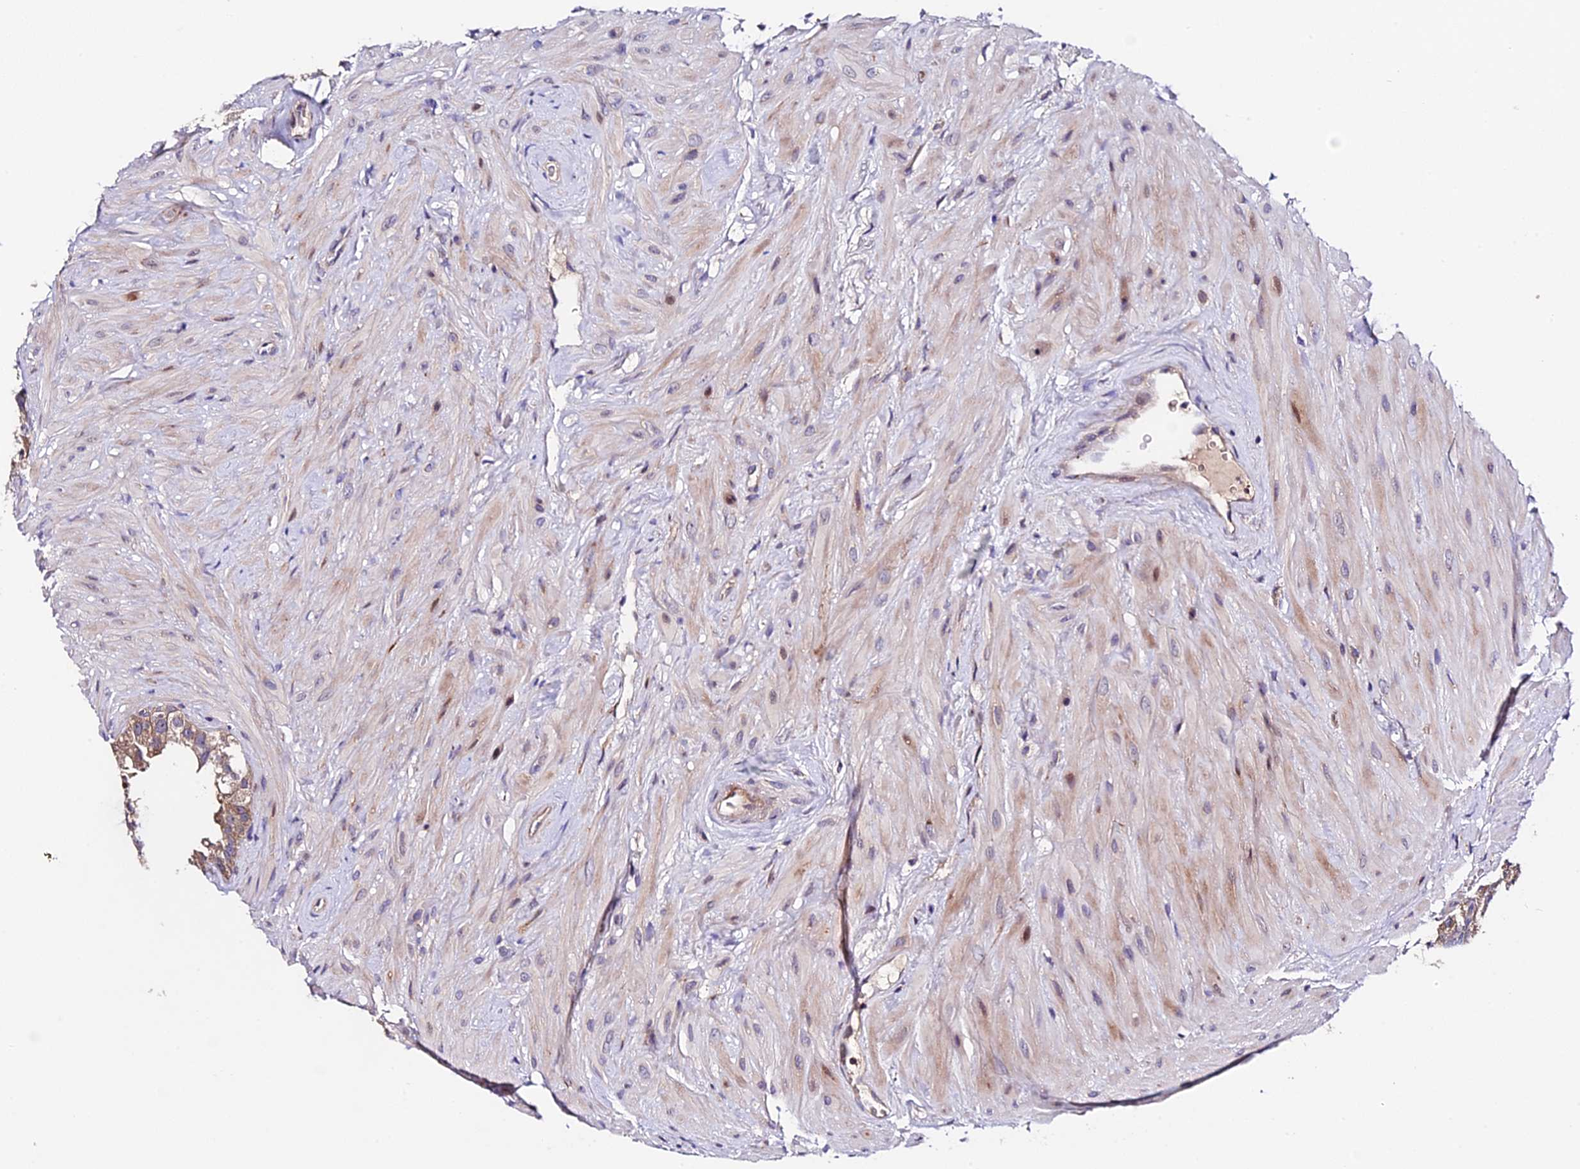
{"staining": {"intensity": "moderate", "quantity": ">75%", "location": "cytoplasmic/membranous"}, "tissue": "seminal vesicle", "cell_type": "Glandular cells", "image_type": "normal", "snomed": [{"axis": "morphology", "description": "Normal tissue, NOS"}, {"axis": "topography", "description": "Seminal veicle"}, {"axis": "topography", "description": "Peripheral nerve tissue"}], "caption": "Glandular cells reveal moderate cytoplasmic/membranous expression in about >75% of cells in normal seminal vesicle. The protein is stained brown, and the nuclei are stained in blue (DAB (3,3'-diaminobenzidine) IHC with brightfield microscopy, high magnification).", "gene": "TRMT1", "patient": {"sex": "male", "age": 67}}